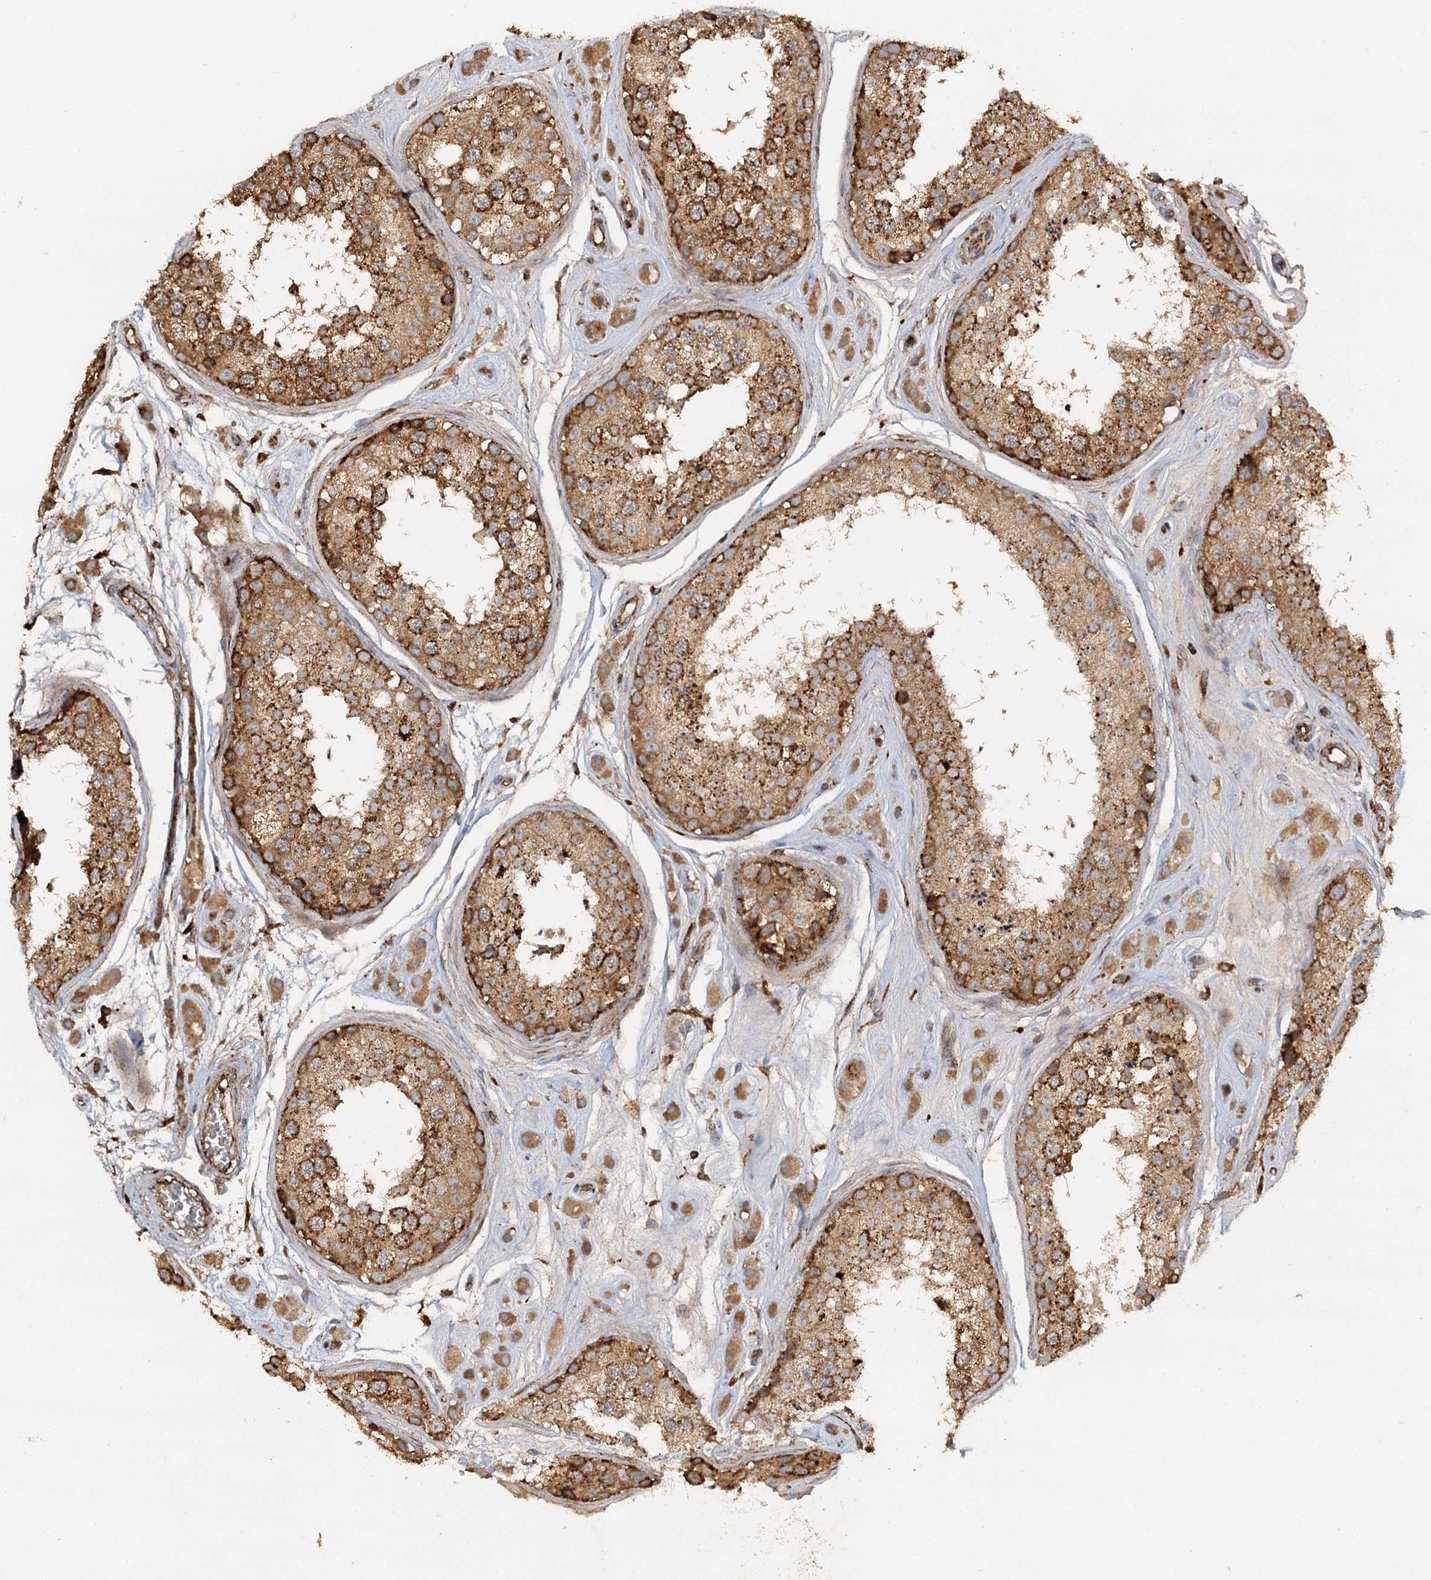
{"staining": {"intensity": "strong", "quantity": ">75%", "location": "cytoplasmic/membranous"}, "tissue": "testis", "cell_type": "Cells in seminiferous ducts", "image_type": "normal", "snomed": [{"axis": "morphology", "description": "Normal tissue, NOS"}, {"axis": "topography", "description": "Testis"}], "caption": "Cells in seminiferous ducts exhibit strong cytoplasmic/membranous positivity in about >75% of cells in normal testis.", "gene": "WDR73", "patient": {"sex": "male", "age": 25}}